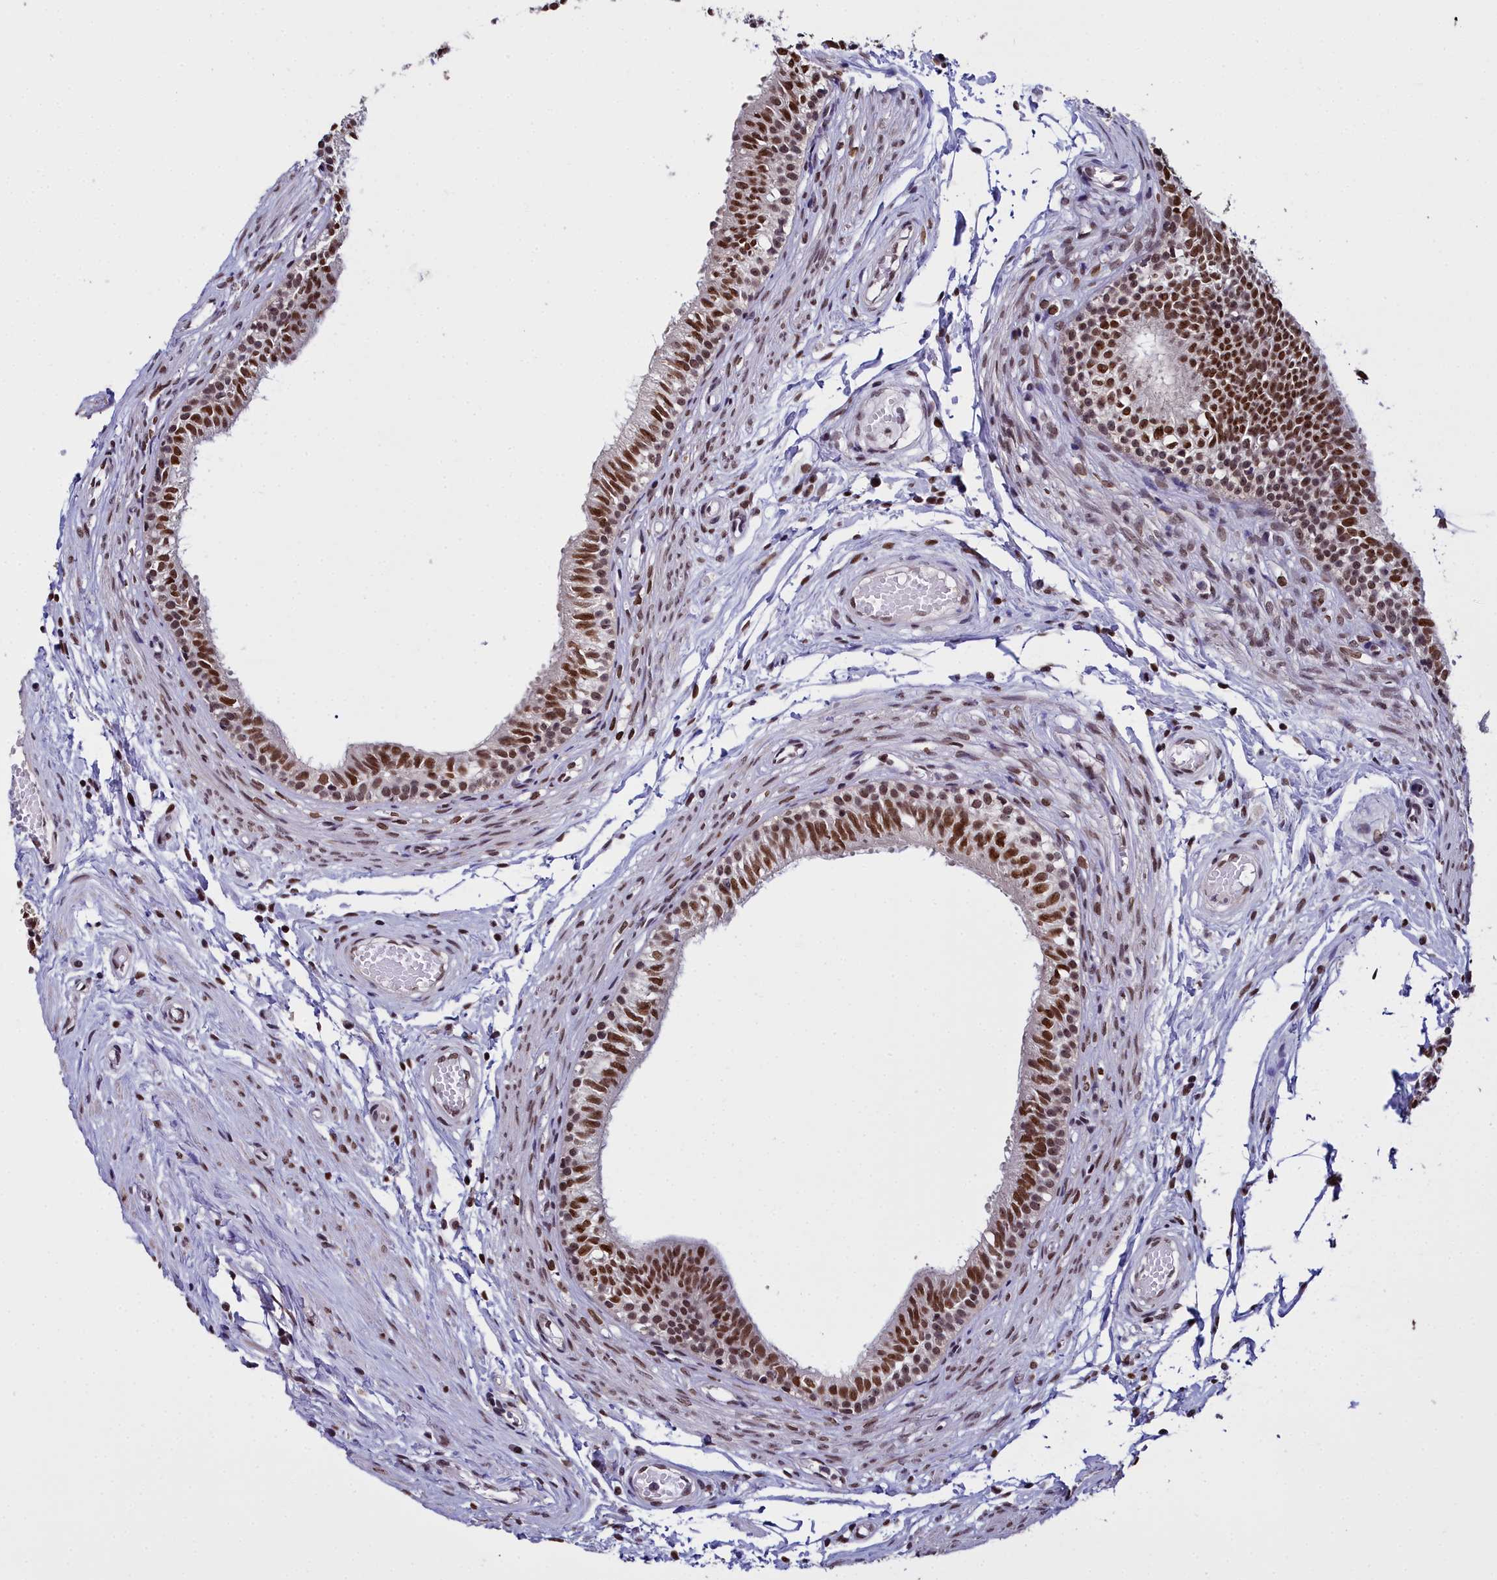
{"staining": {"intensity": "strong", "quantity": ">75%", "location": "nuclear"}, "tissue": "epididymis", "cell_type": "Glandular cells", "image_type": "normal", "snomed": [{"axis": "morphology", "description": "Normal tissue, NOS"}, {"axis": "topography", "description": "Epididymis, spermatic cord, NOS"}], "caption": "Strong nuclear expression for a protein is identified in approximately >75% of glandular cells of normal epididymis using IHC.", "gene": "CCDC97", "patient": {"sex": "male", "age": 22}}